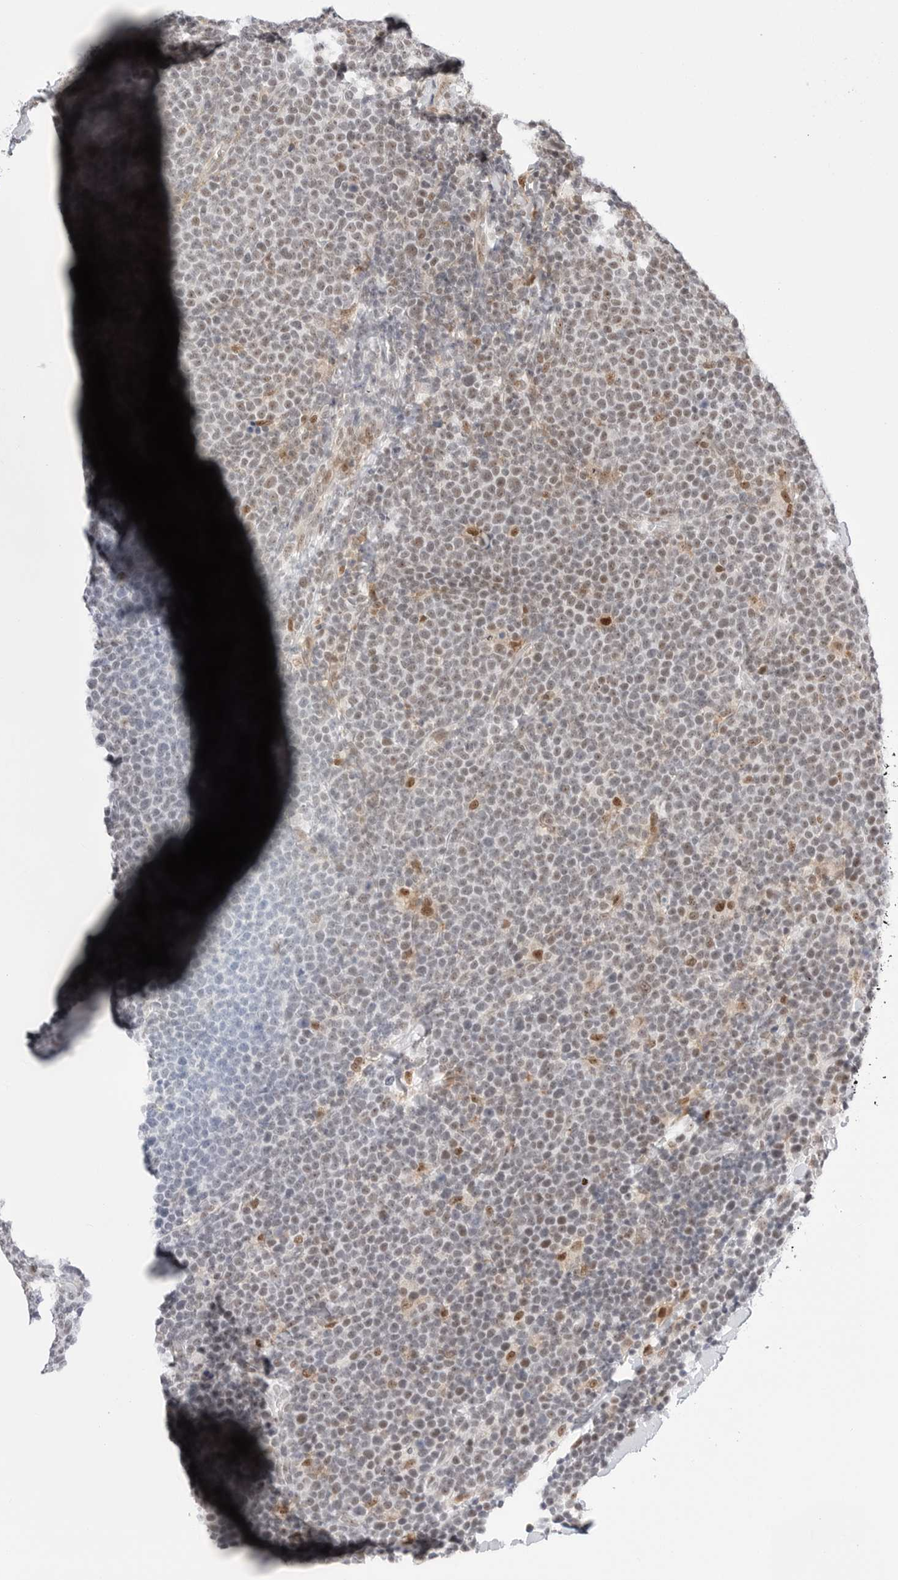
{"staining": {"intensity": "weak", "quantity": "25%-75%", "location": "nuclear"}, "tissue": "lymphoma", "cell_type": "Tumor cells", "image_type": "cancer", "snomed": [{"axis": "morphology", "description": "Malignant lymphoma, non-Hodgkin's type, High grade"}, {"axis": "topography", "description": "Lymph node"}], "caption": "Lymphoma stained with a brown dye shows weak nuclear positive expression in about 25%-75% of tumor cells.", "gene": "C1orf162", "patient": {"sex": "male", "age": 61}}